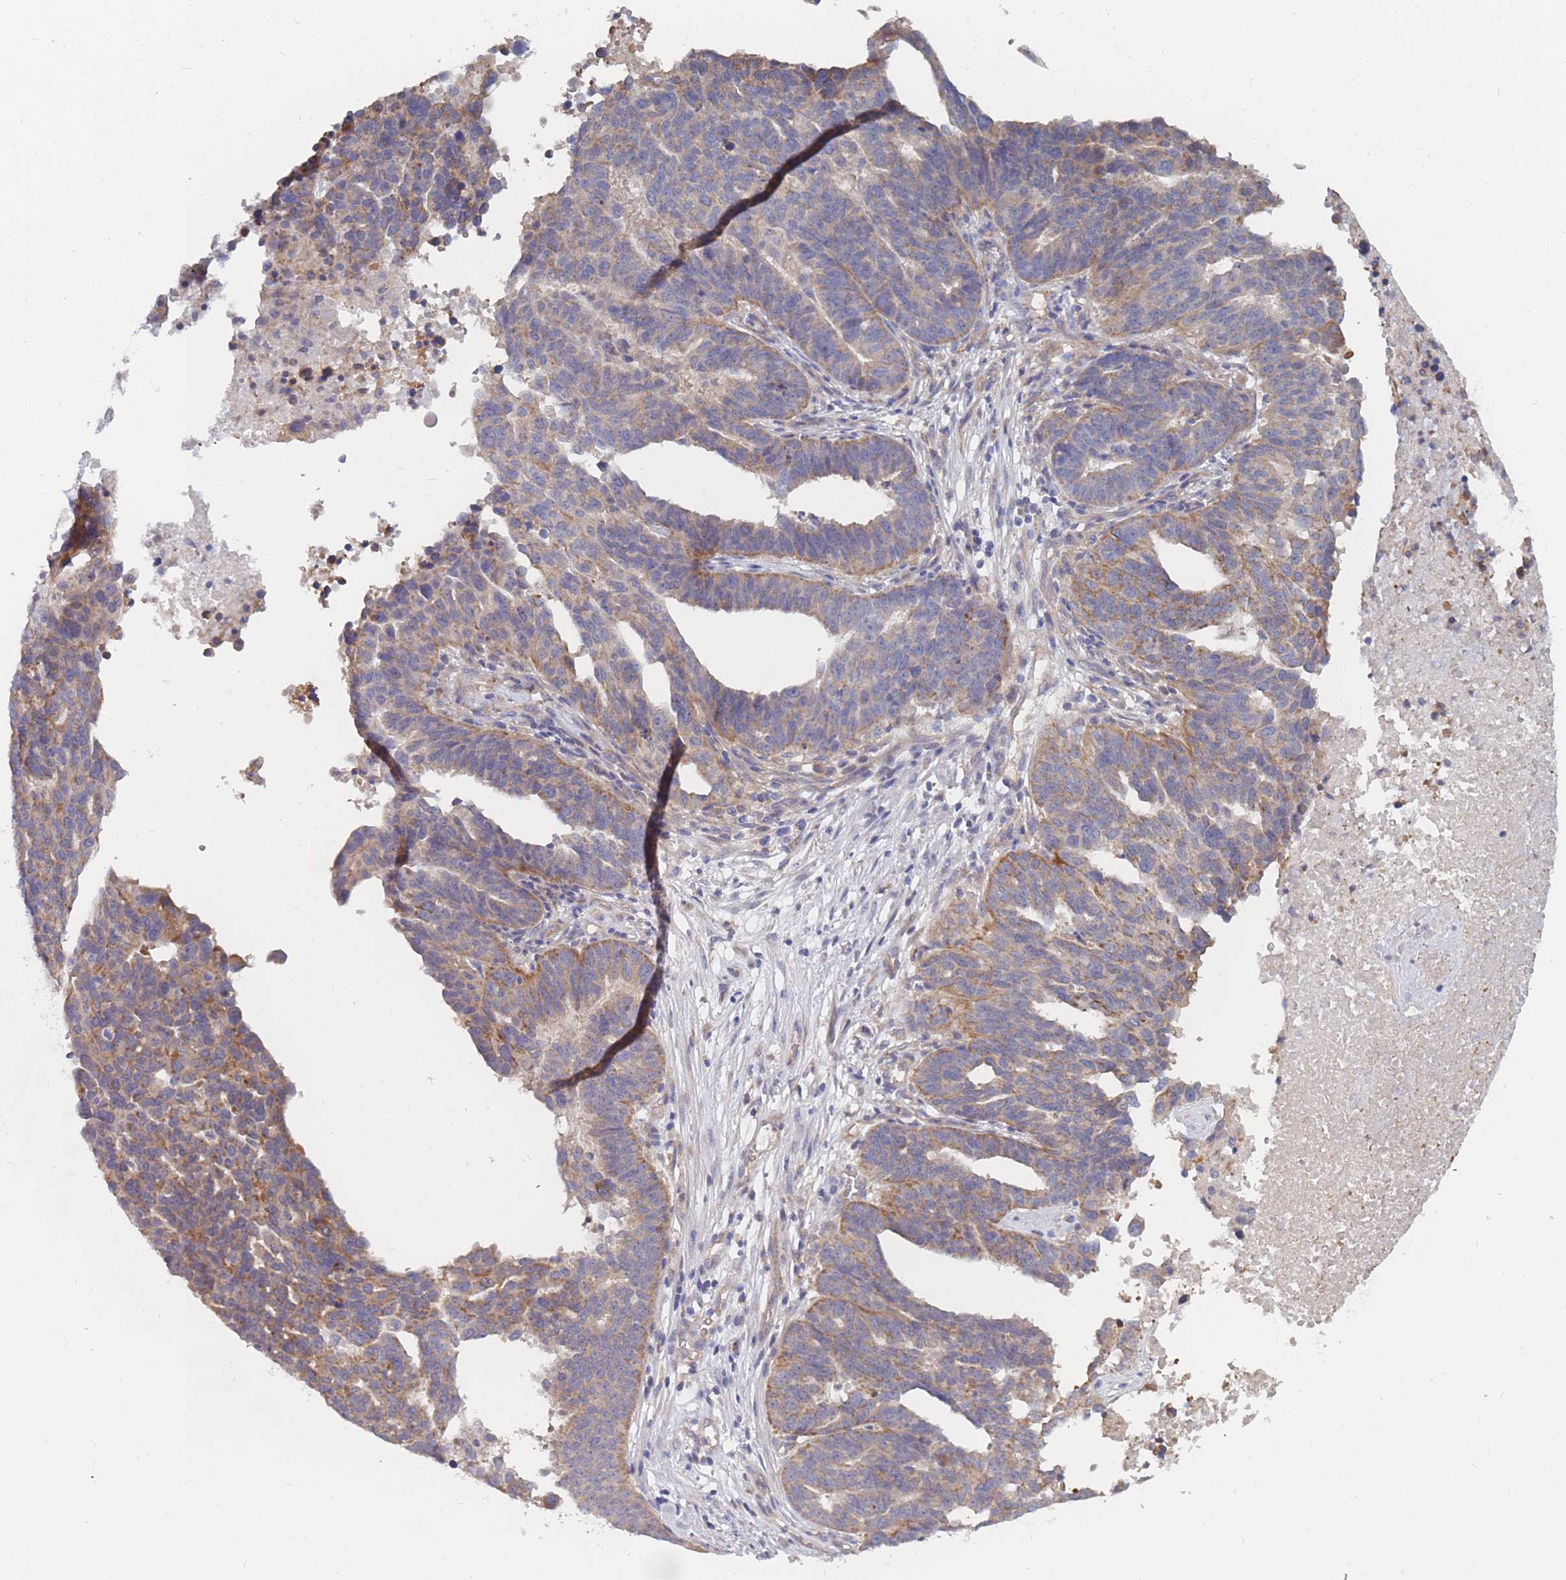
{"staining": {"intensity": "moderate", "quantity": "25%-75%", "location": "cytoplasmic/membranous"}, "tissue": "ovarian cancer", "cell_type": "Tumor cells", "image_type": "cancer", "snomed": [{"axis": "morphology", "description": "Cystadenocarcinoma, serous, NOS"}, {"axis": "topography", "description": "Ovary"}], "caption": "This micrograph shows IHC staining of human serous cystadenocarcinoma (ovarian), with medium moderate cytoplasmic/membranous positivity in about 25%-75% of tumor cells.", "gene": "NUB1", "patient": {"sex": "female", "age": 59}}